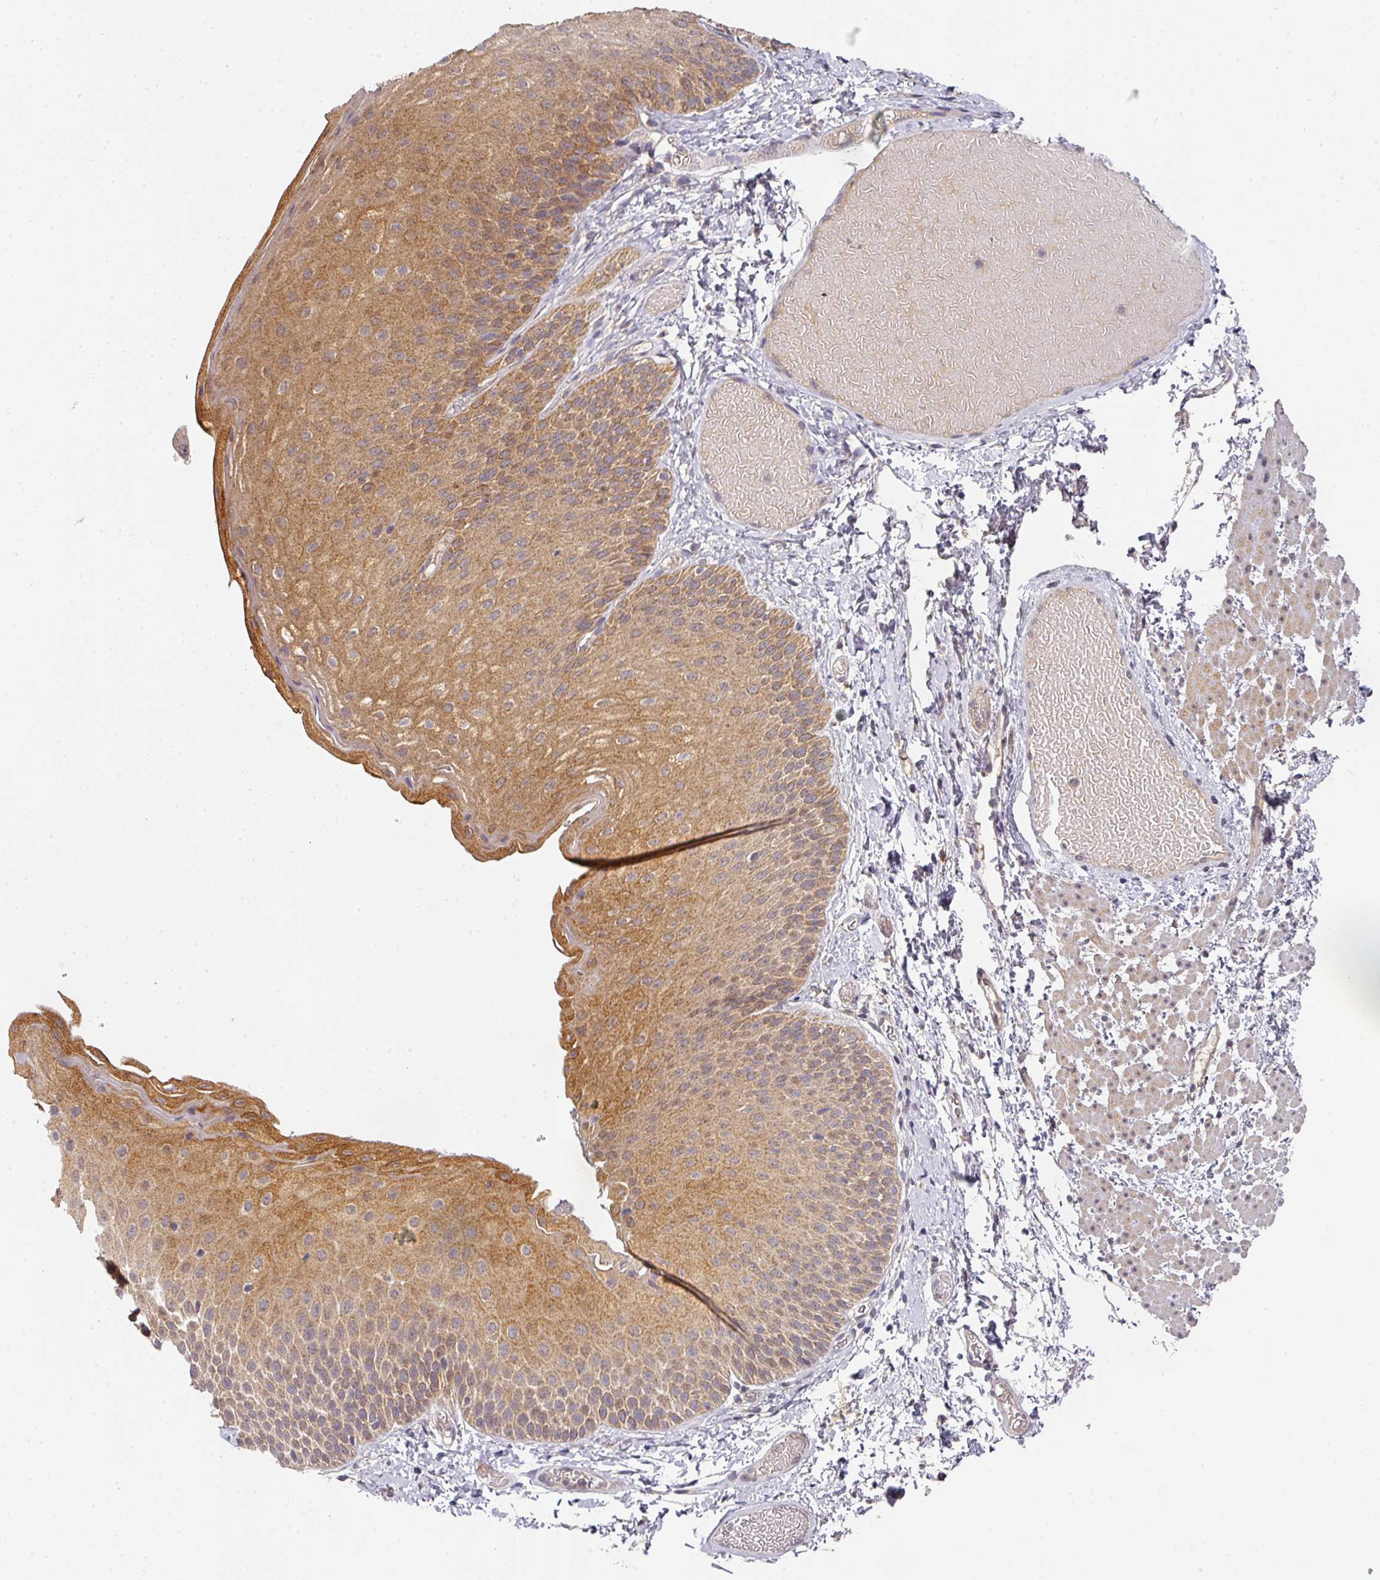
{"staining": {"intensity": "moderate", "quantity": "25%-75%", "location": "cytoplasmic/membranous"}, "tissue": "skin", "cell_type": "Epidermal cells", "image_type": "normal", "snomed": [{"axis": "morphology", "description": "Normal tissue, NOS"}, {"axis": "topography", "description": "Anal"}], "caption": "Human skin stained for a protein (brown) demonstrates moderate cytoplasmic/membranous positive expression in approximately 25%-75% of epidermal cells.", "gene": "EXTL3", "patient": {"sex": "female", "age": 40}}